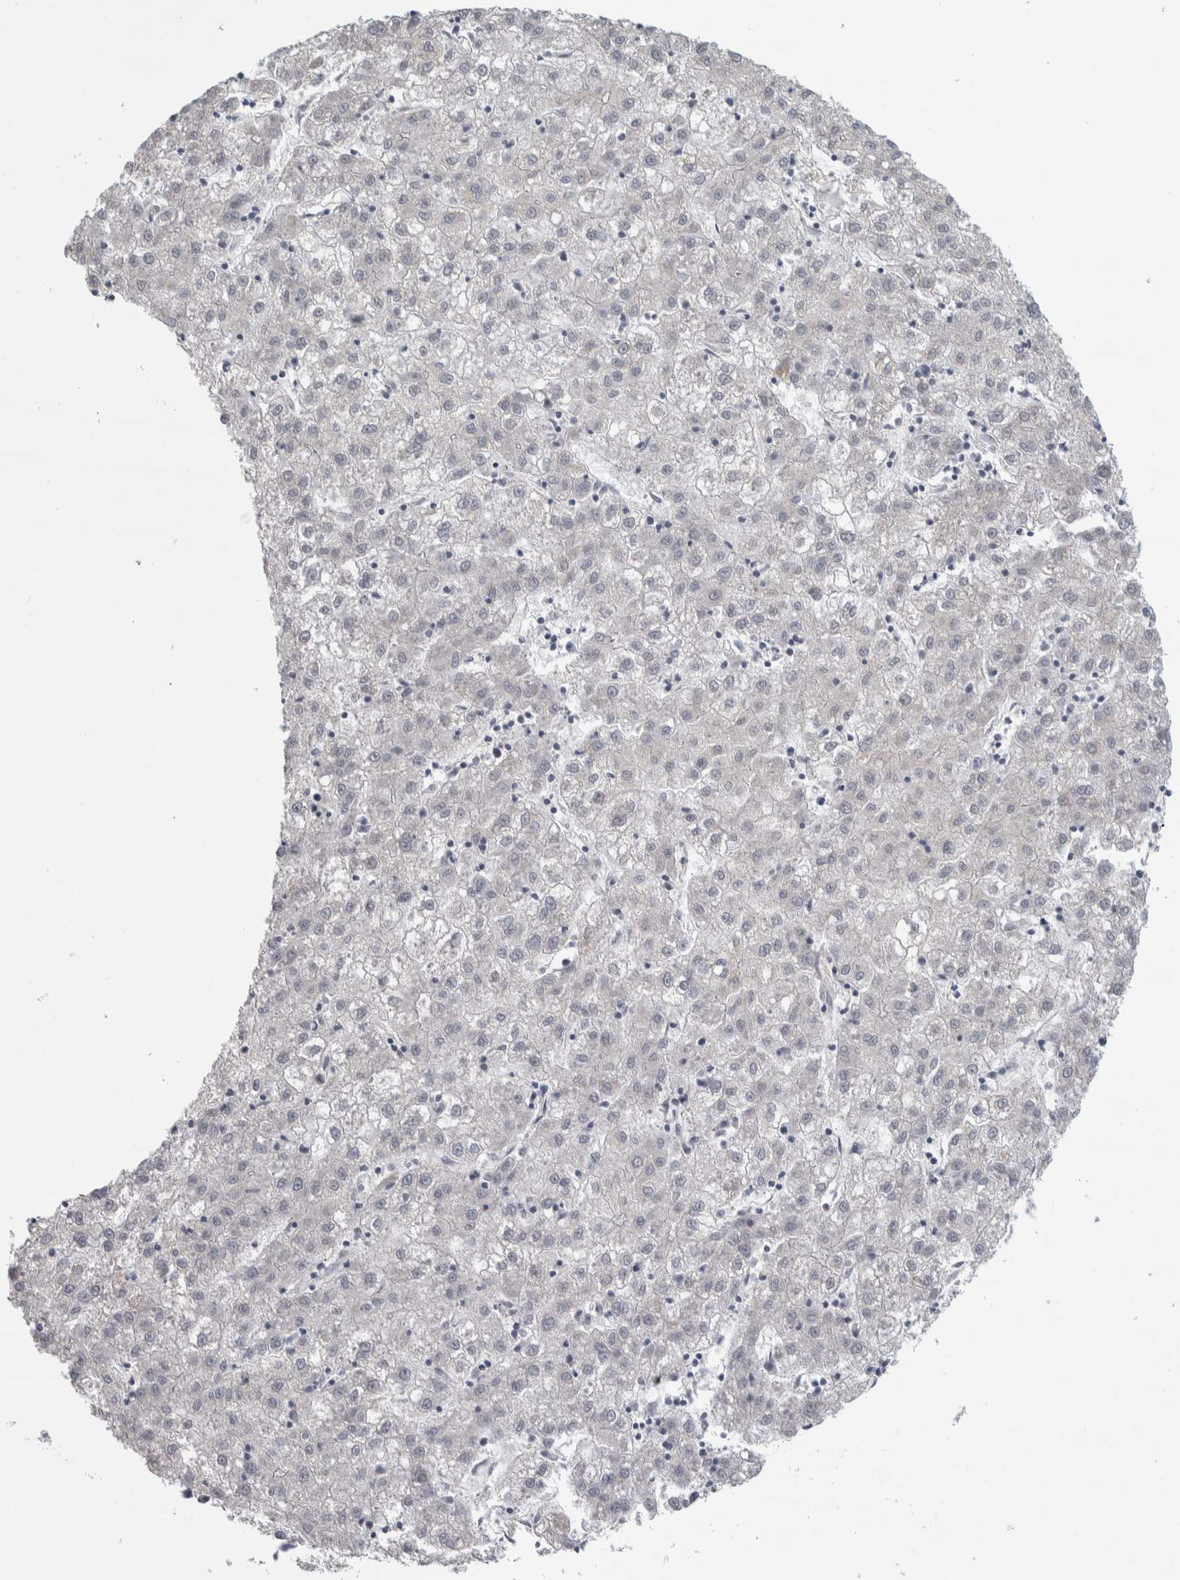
{"staining": {"intensity": "negative", "quantity": "none", "location": "none"}, "tissue": "liver cancer", "cell_type": "Tumor cells", "image_type": "cancer", "snomed": [{"axis": "morphology", "description": "Carcinoma, Hepatocellular, NOS"}, {"axis": "topography", "description": "Liver"}], "caption": "IHC micrograph of neoplastic tissue: liver cancer stained with DAB reveals no significant protein staining in tumor cells.", "gene": "HEXIM2", "patient": {"sex": "male", "age": 72}}